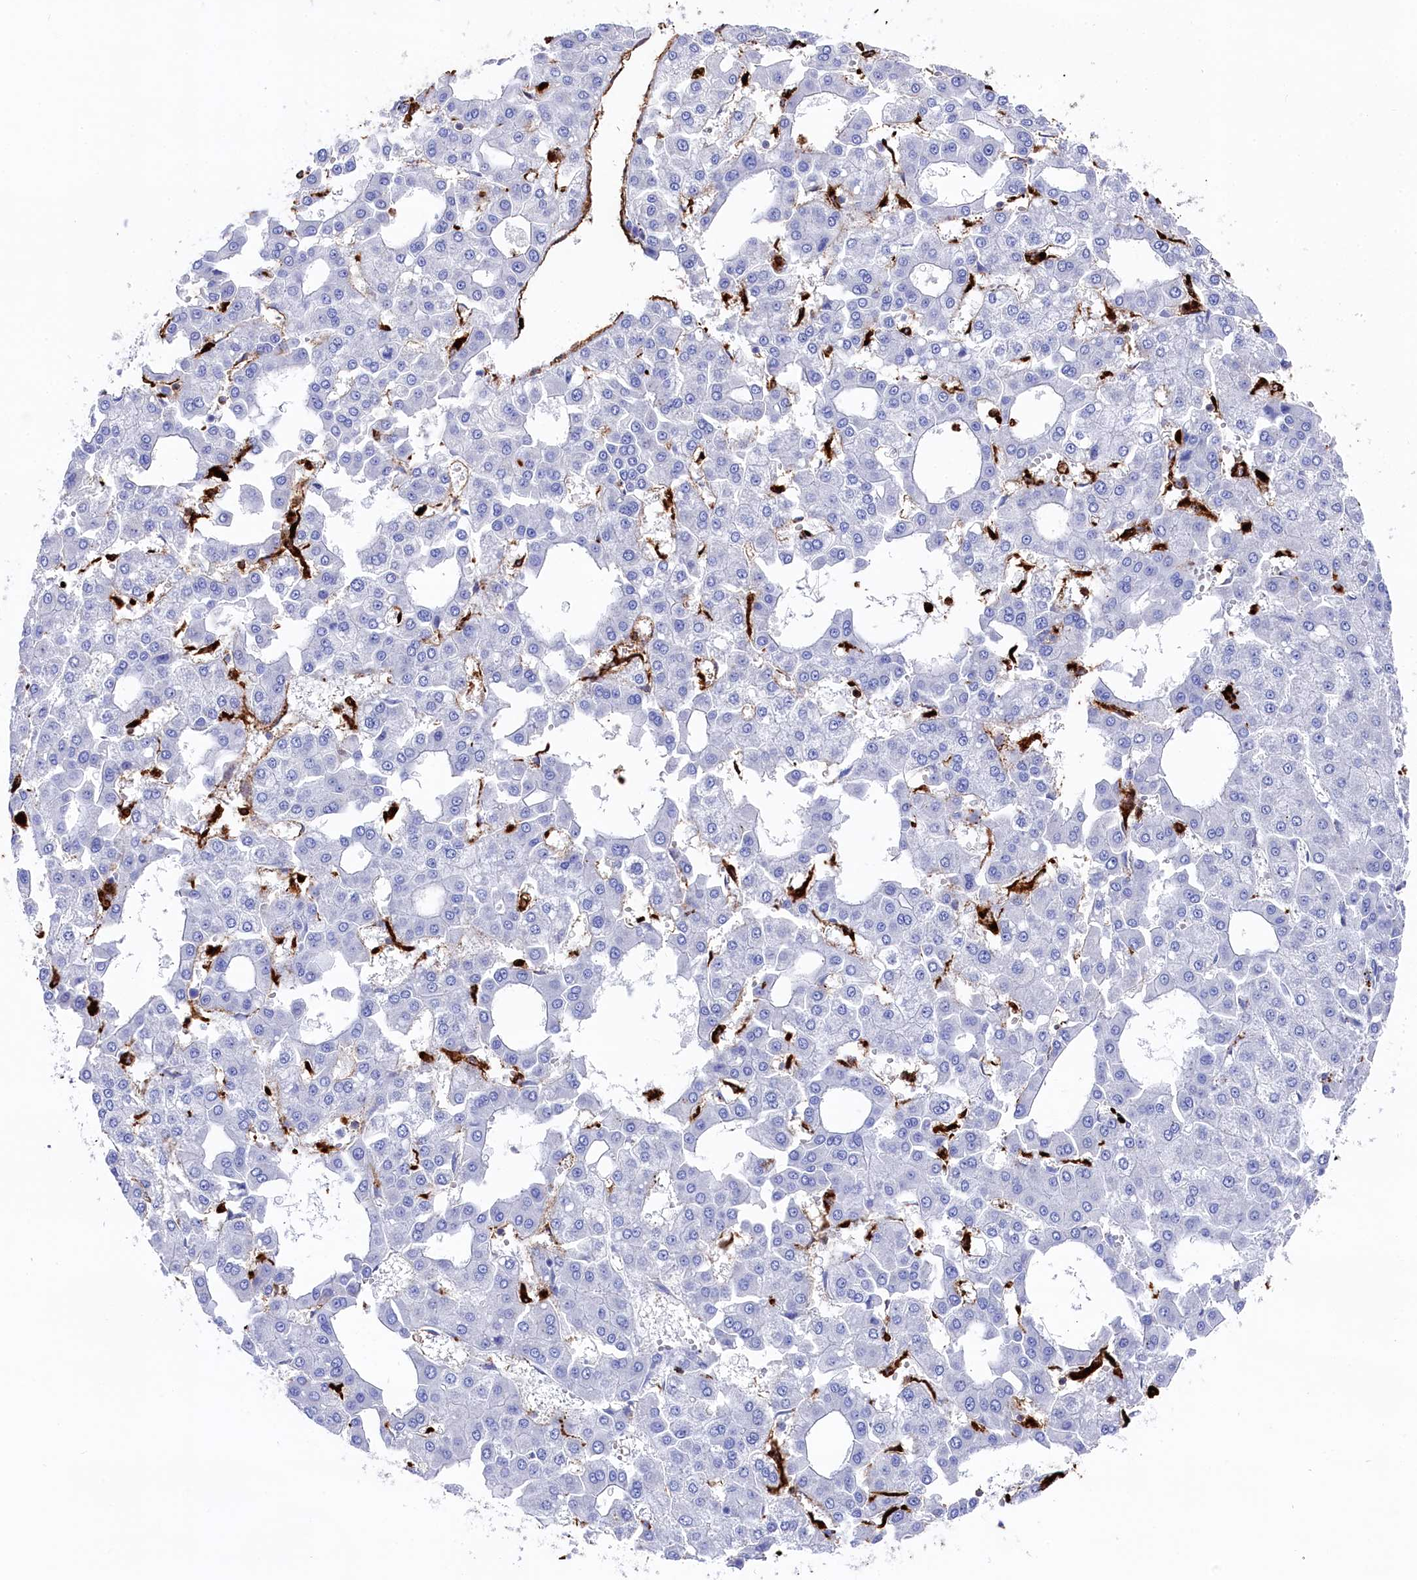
{"staining": {"intensity": "negative", "quantity": "none", "location": "none"}, "tissue": "liver cancer", "cell_type": "Tumor cells", "image_type": "cancer", "snomed": [{"axis": "morphology", "description": "Carcinoma, Hepatocellular, NOS"}, {"axis": "topography", "description": "Liver"}], "caption": "High power microscopy micrograph of an immunohistochemistry (IHC) photomicrograph of liver cancer (hepatocellular carcinoma), revealing no significant expression in tumor cells. (Brightfield microscopy of DAB immunohistochemistry at high magnification).", "gene": "PLAC8", "patient": {"sex": "male", "age": 47}}